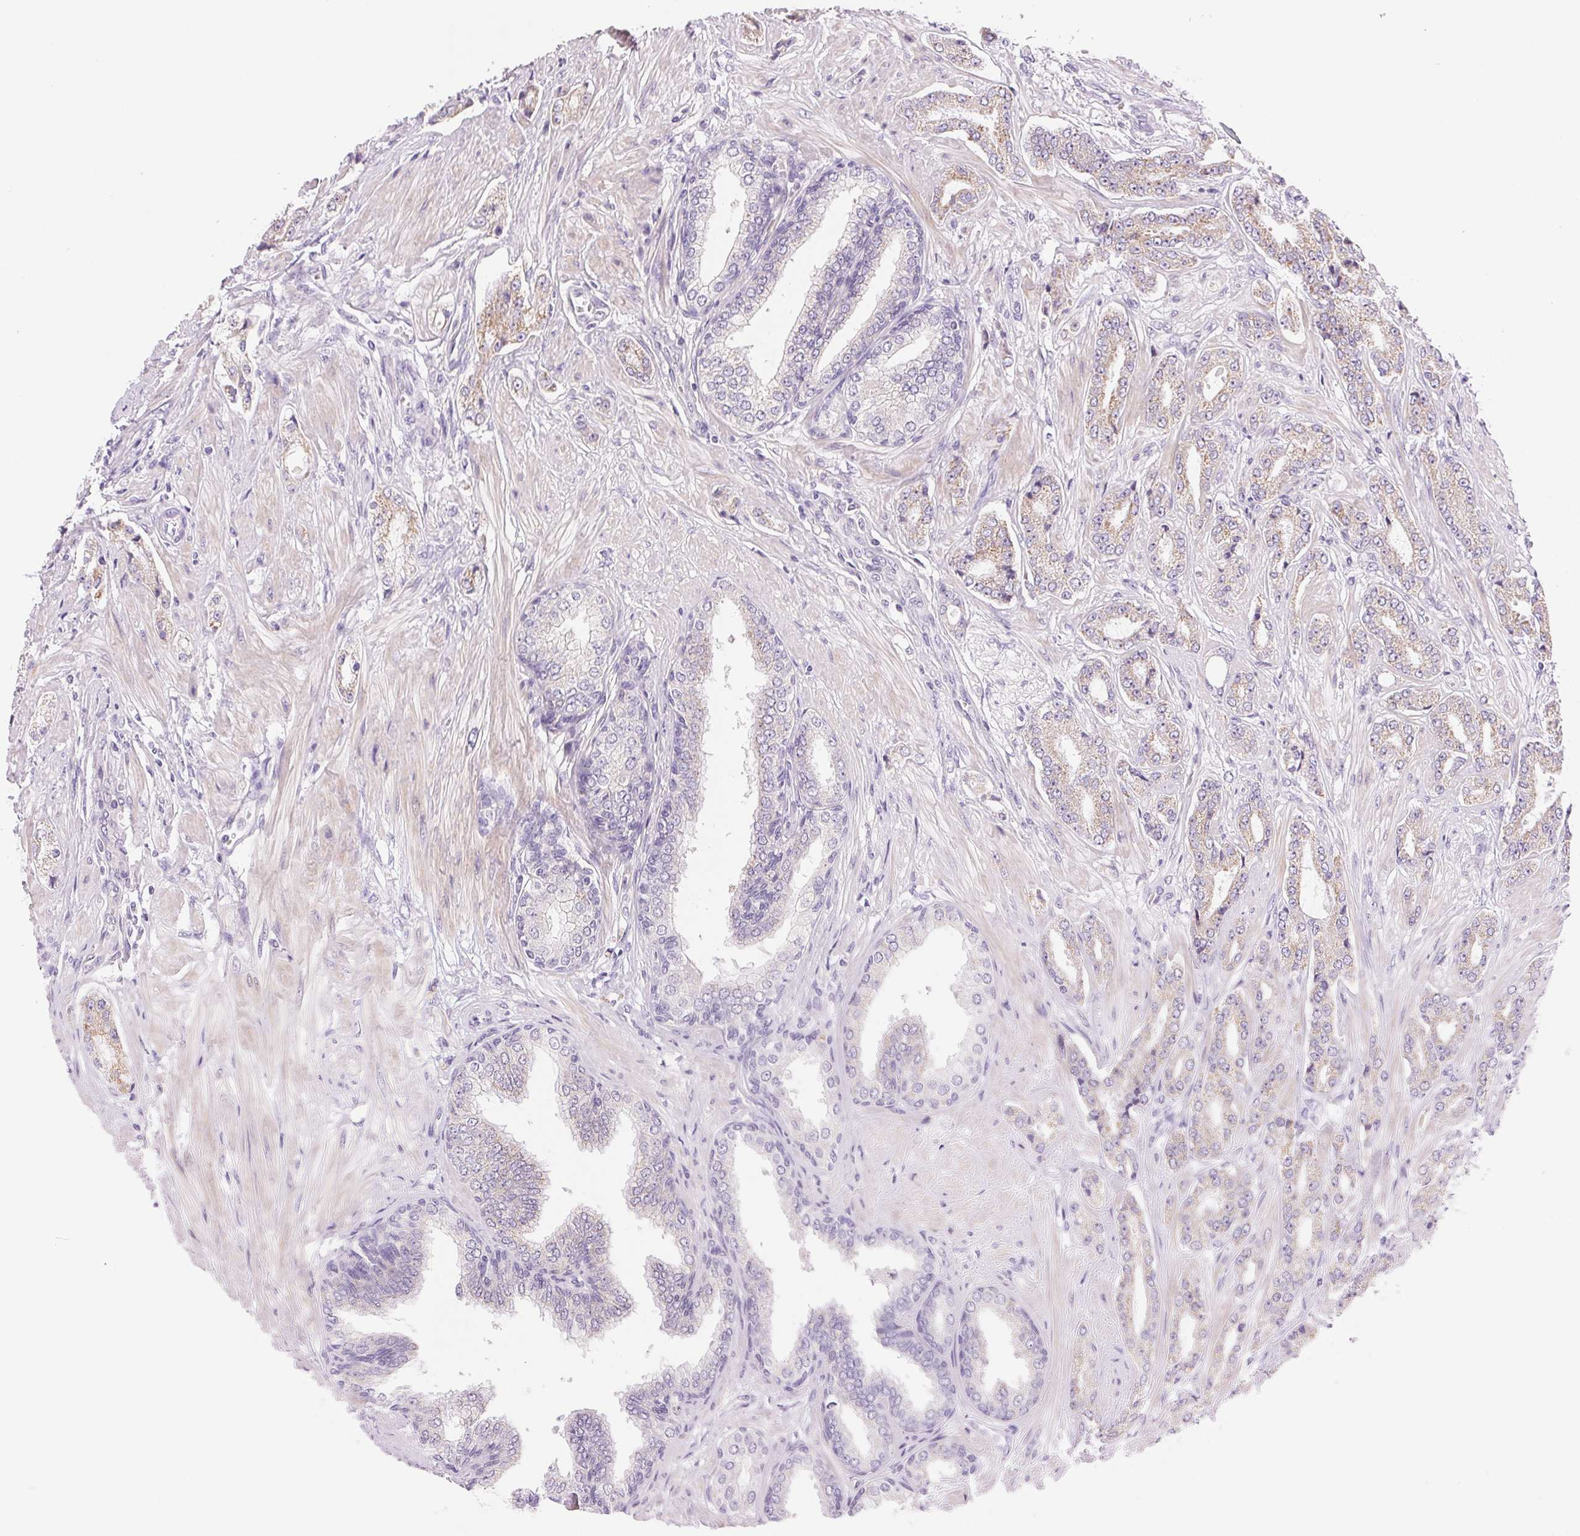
{"staining": {"intensity": "weak", "quantity": "<25%", "location": "cytoplasmic/membranous"}, "tissue": "prostate cancer", "cell_type": "Tumor cells", "image_type": "cancer", "snomed": [{"axis": "morphology", "description": "Adenocarcinoma, Low grade"}, {"axis": "topography", "description": "Prostate"}], "caption": "This photomicrograph is of prostate adenocarcinoma (low-grade) stained with immunohistochemistry (IHC) to label a protein in brown with the nuclei are counter-stained blue. There is no expression in tumor cells. (Brightfield microscopy of DAB (3,3'-diaminobenzidine) immunohistochemistry (IHC) at high magnification).", "gene": "CYP11B1", "patient": {"sex": "male", "age": 55}}